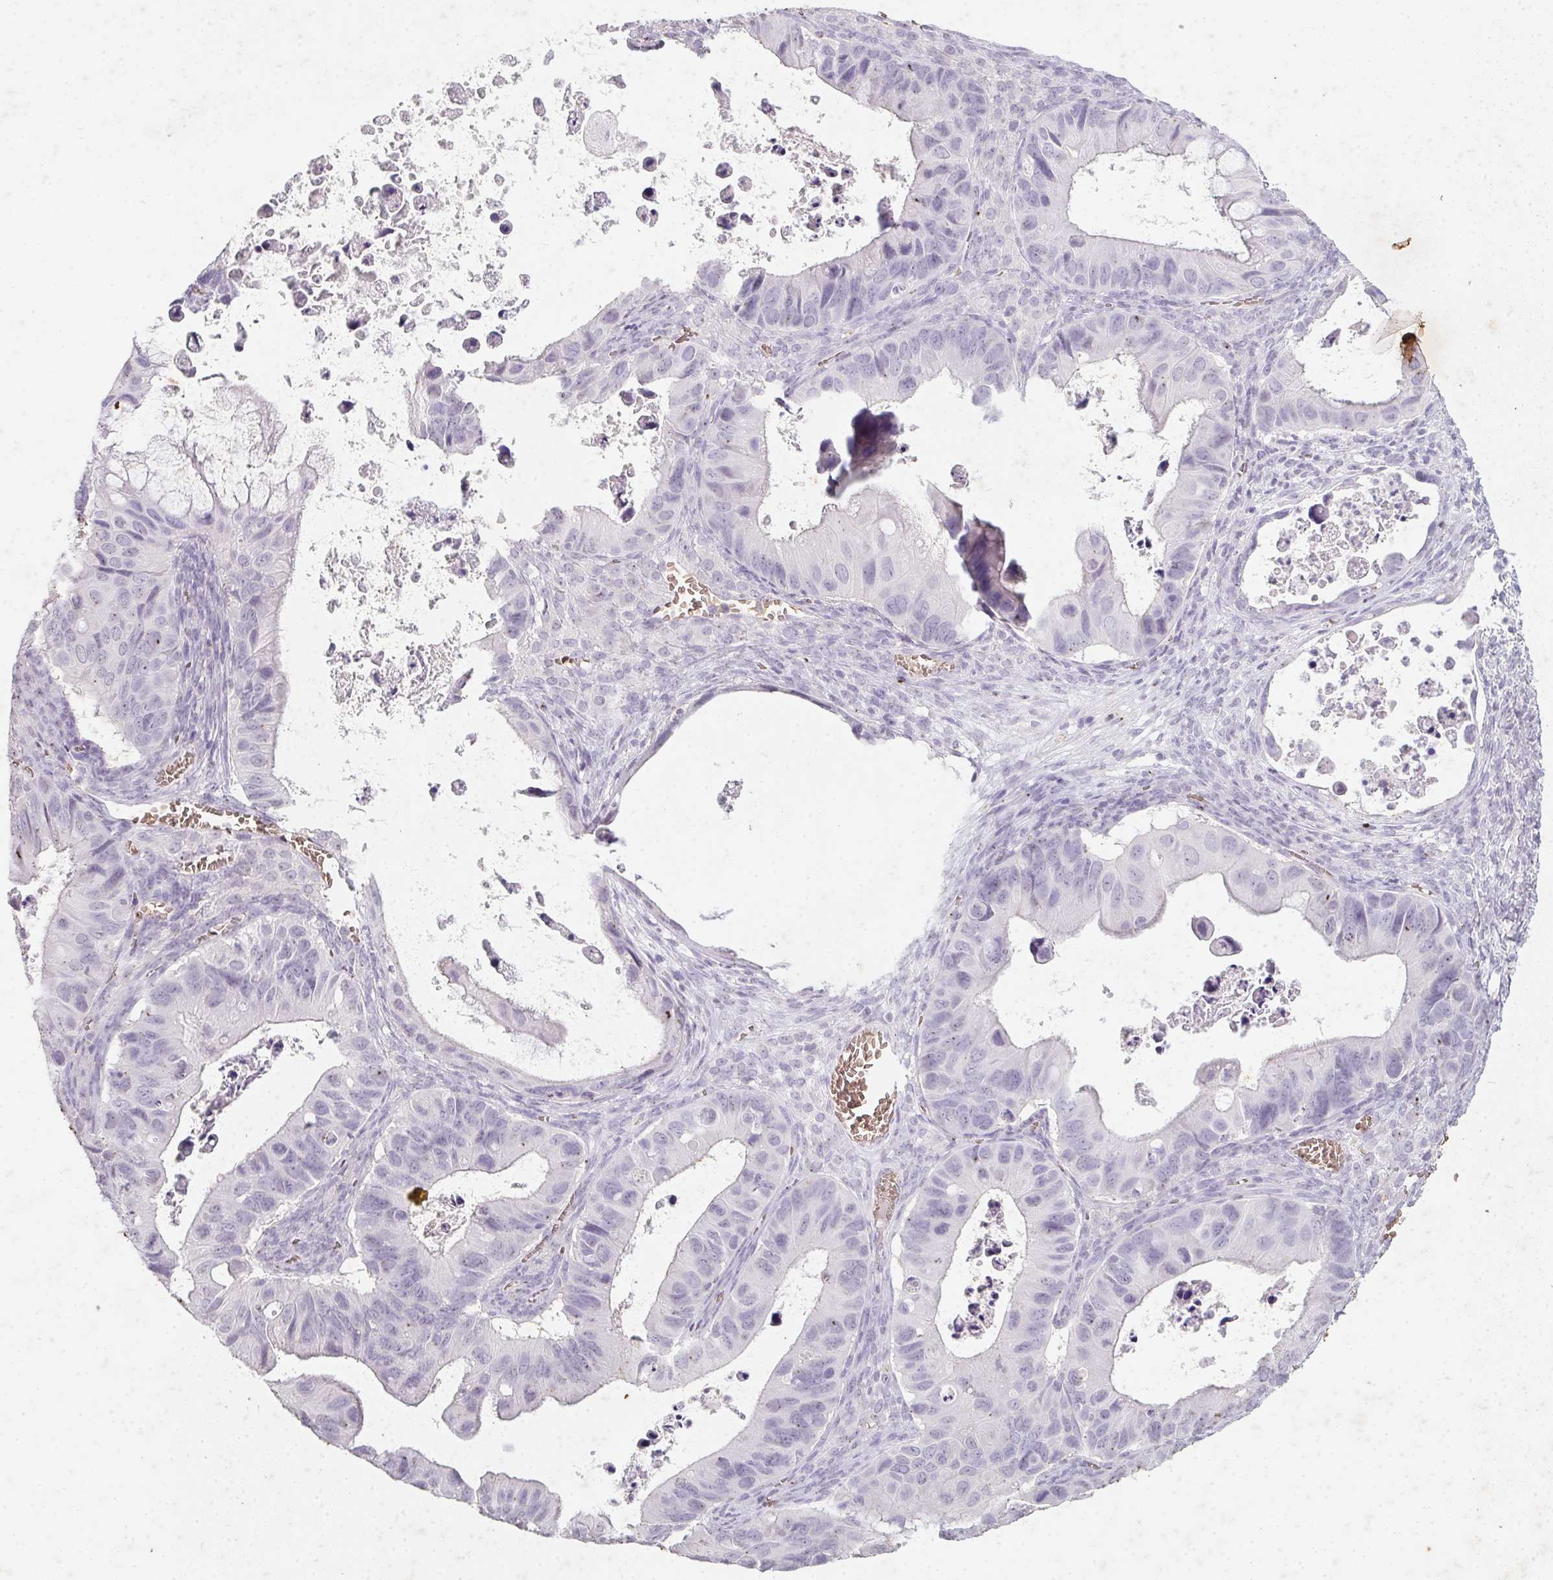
{"staining": {"intensity": "negative", "quantity": "none", "location": "none"}, "tissue": "ovarian cancer", "cell_type": "Tumor cells", "image_type": "cancer", "snomed": [{"axis": "morphology", "description": "Cystadenocarcinoma, mucinous, NOS"}, {"axis": "topography", "description": "Ovary"}], "caption": "Immunohistochemical staining of human ovarian mucinous cystadenocarcinoma demonstrates no significant positivity in tumor cells. The staining is performed using DAB (3,3'-diaminobenzidine) brown chromogen with nuclei counter-stained in using hematoxylin.", "gene": "DCD", "patient": {"sex": "female", "age": 64}}